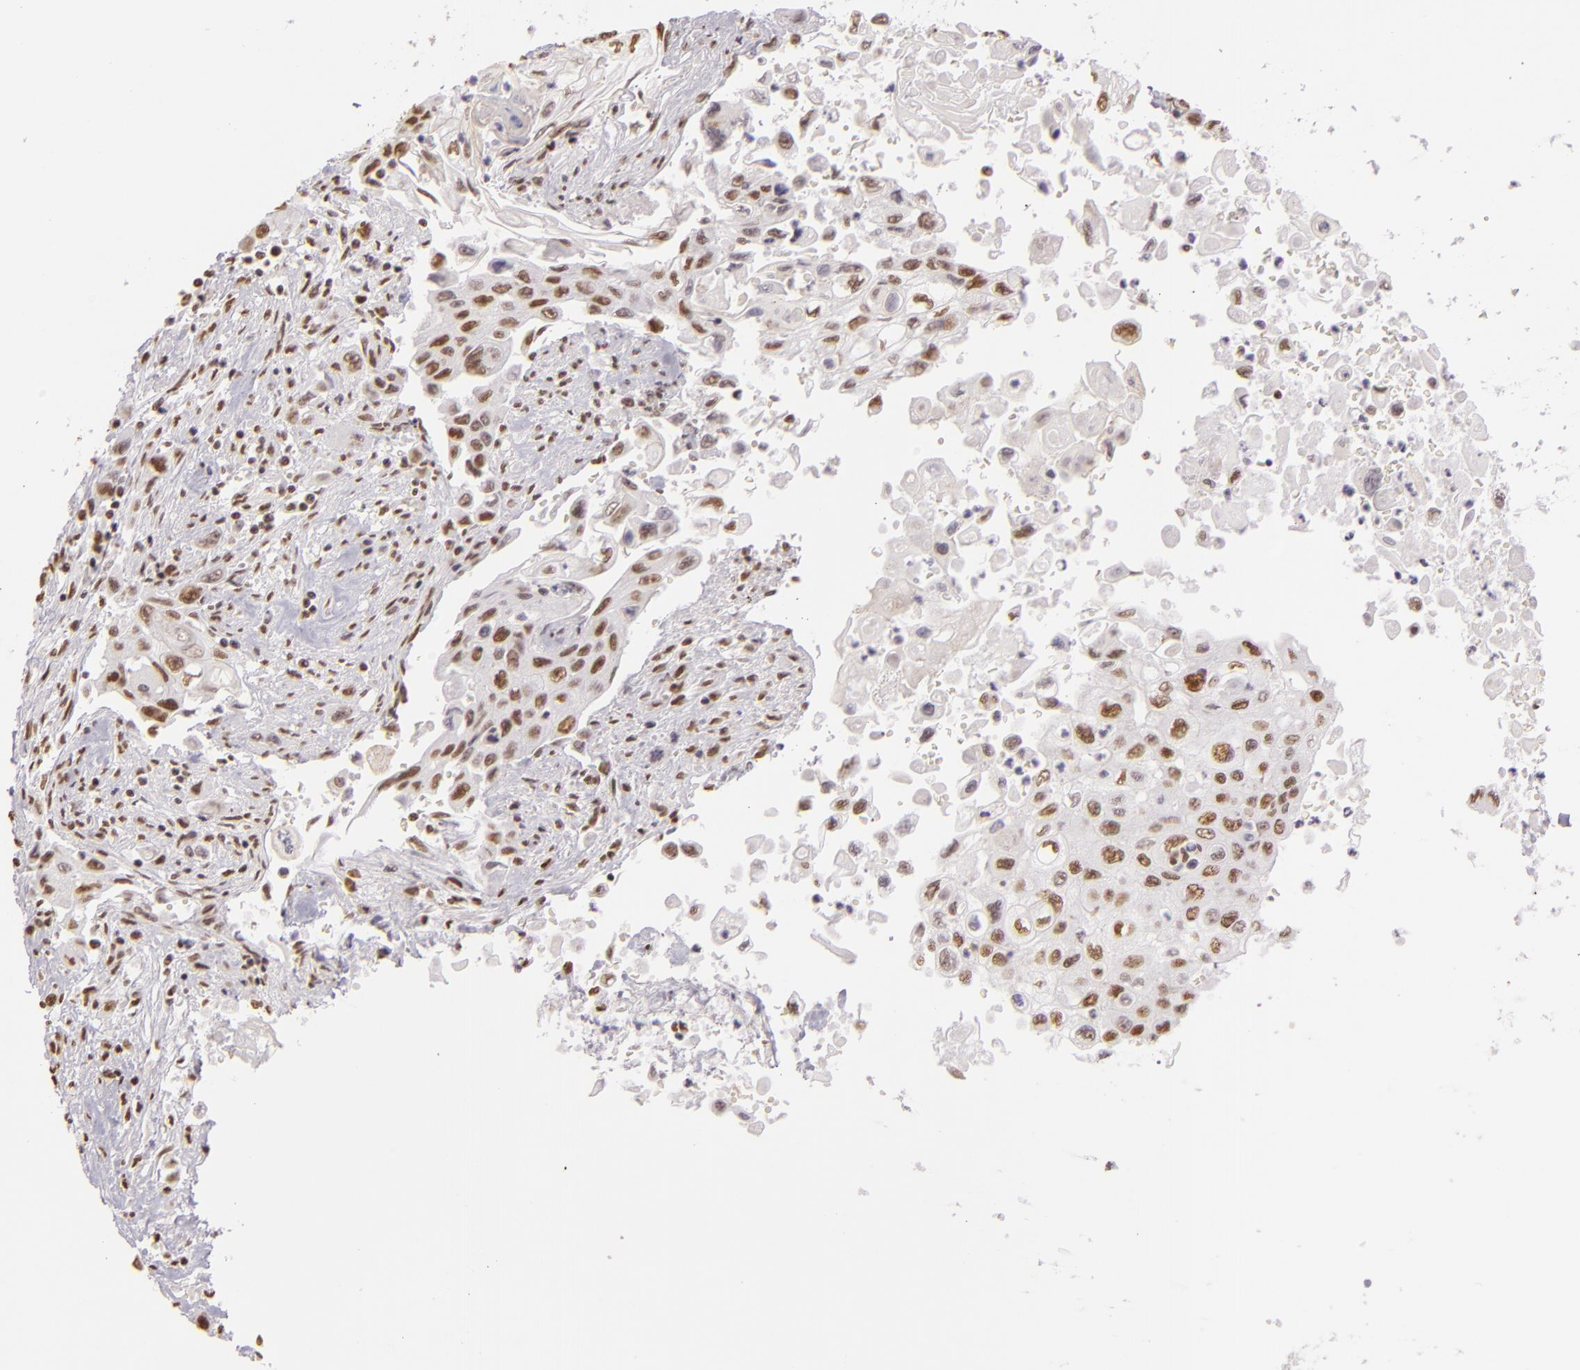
{"staining": {"intensity": "weak", "quantity": ">75%", "location": "nuclear"}, "tissue": "pancreatic cancer", "cell_type": "Tumor cells", "image_type": "cancer", "snomed": [{"axis": "morphology", "description": "Adenocarcinoma, NOS"}, {"axis": "topography", "description": "Pancreas"}], "caption": "Immunohistochemical staining of pancreatic cancer (adenocarcinoma) exhibits weak nuclear protein expression in about >75% of tumor cells.", "gene": "PAPOLA", "patient": {"sex": "male", "age": 70}}